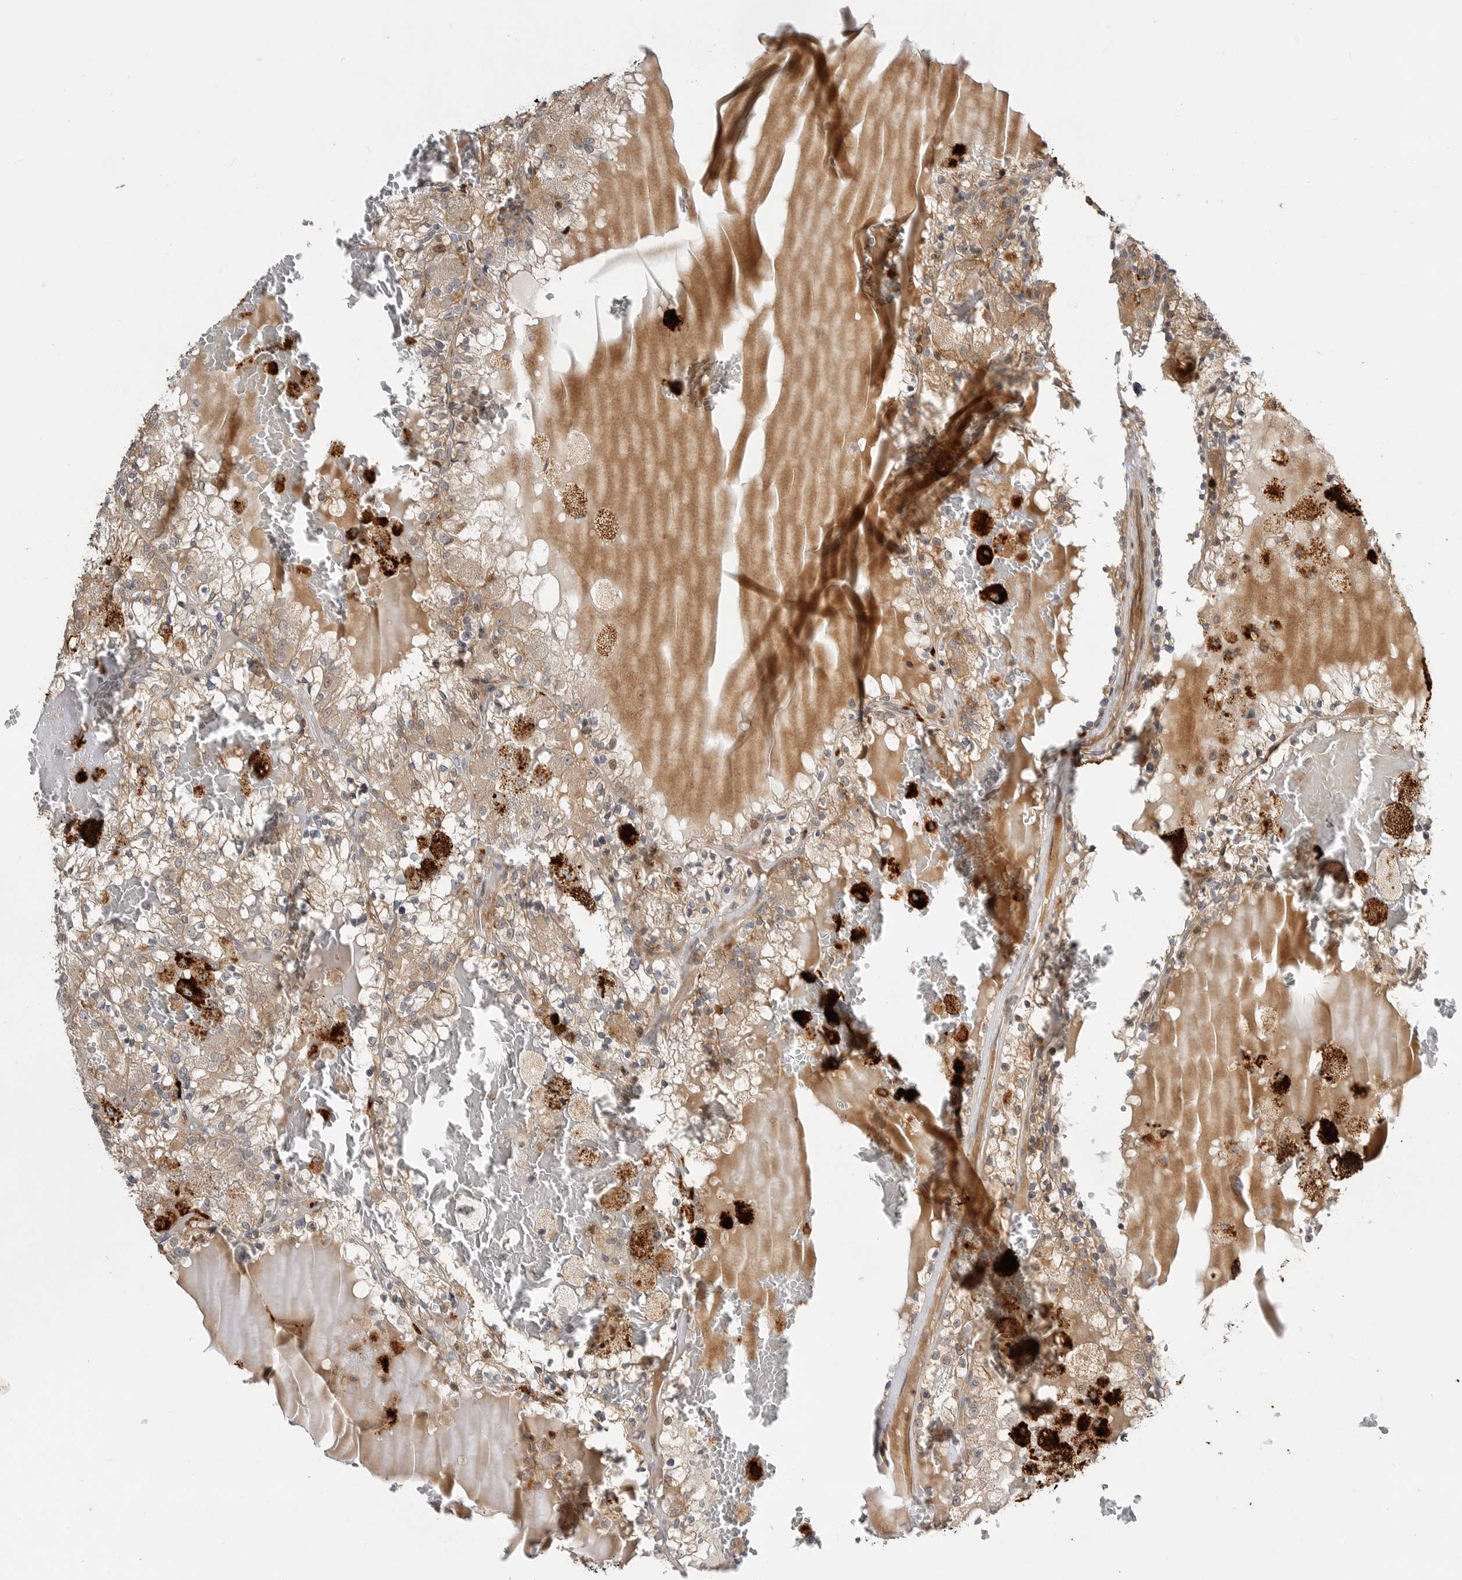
{"staining": {"intensity": "moderate", "quantity": ">75%", "location": "cytoplasmic/membranous"}, "tissue": "renal cancer", "cell_type": "Tumor cells", "image_type": "cancer", "snomed": [{"axis": "morphology", "description": "Adenocarcinoma, NOS"}, {"axis": "topography", "description": "Kidney"}], "caption": "Immunohistochemical staining of human renal cancer (adenocarcinoma) shows medium levels of moderate cytoplasmic/membranous protein positivity in about >75% of tumor cells. (Stains: DAB in brown, nuclei in blue, Microscopy: brightfield microscopy at high magnification).", "gene": "CSNK1G3", "patient": {"sex": "female", "age": 56}}